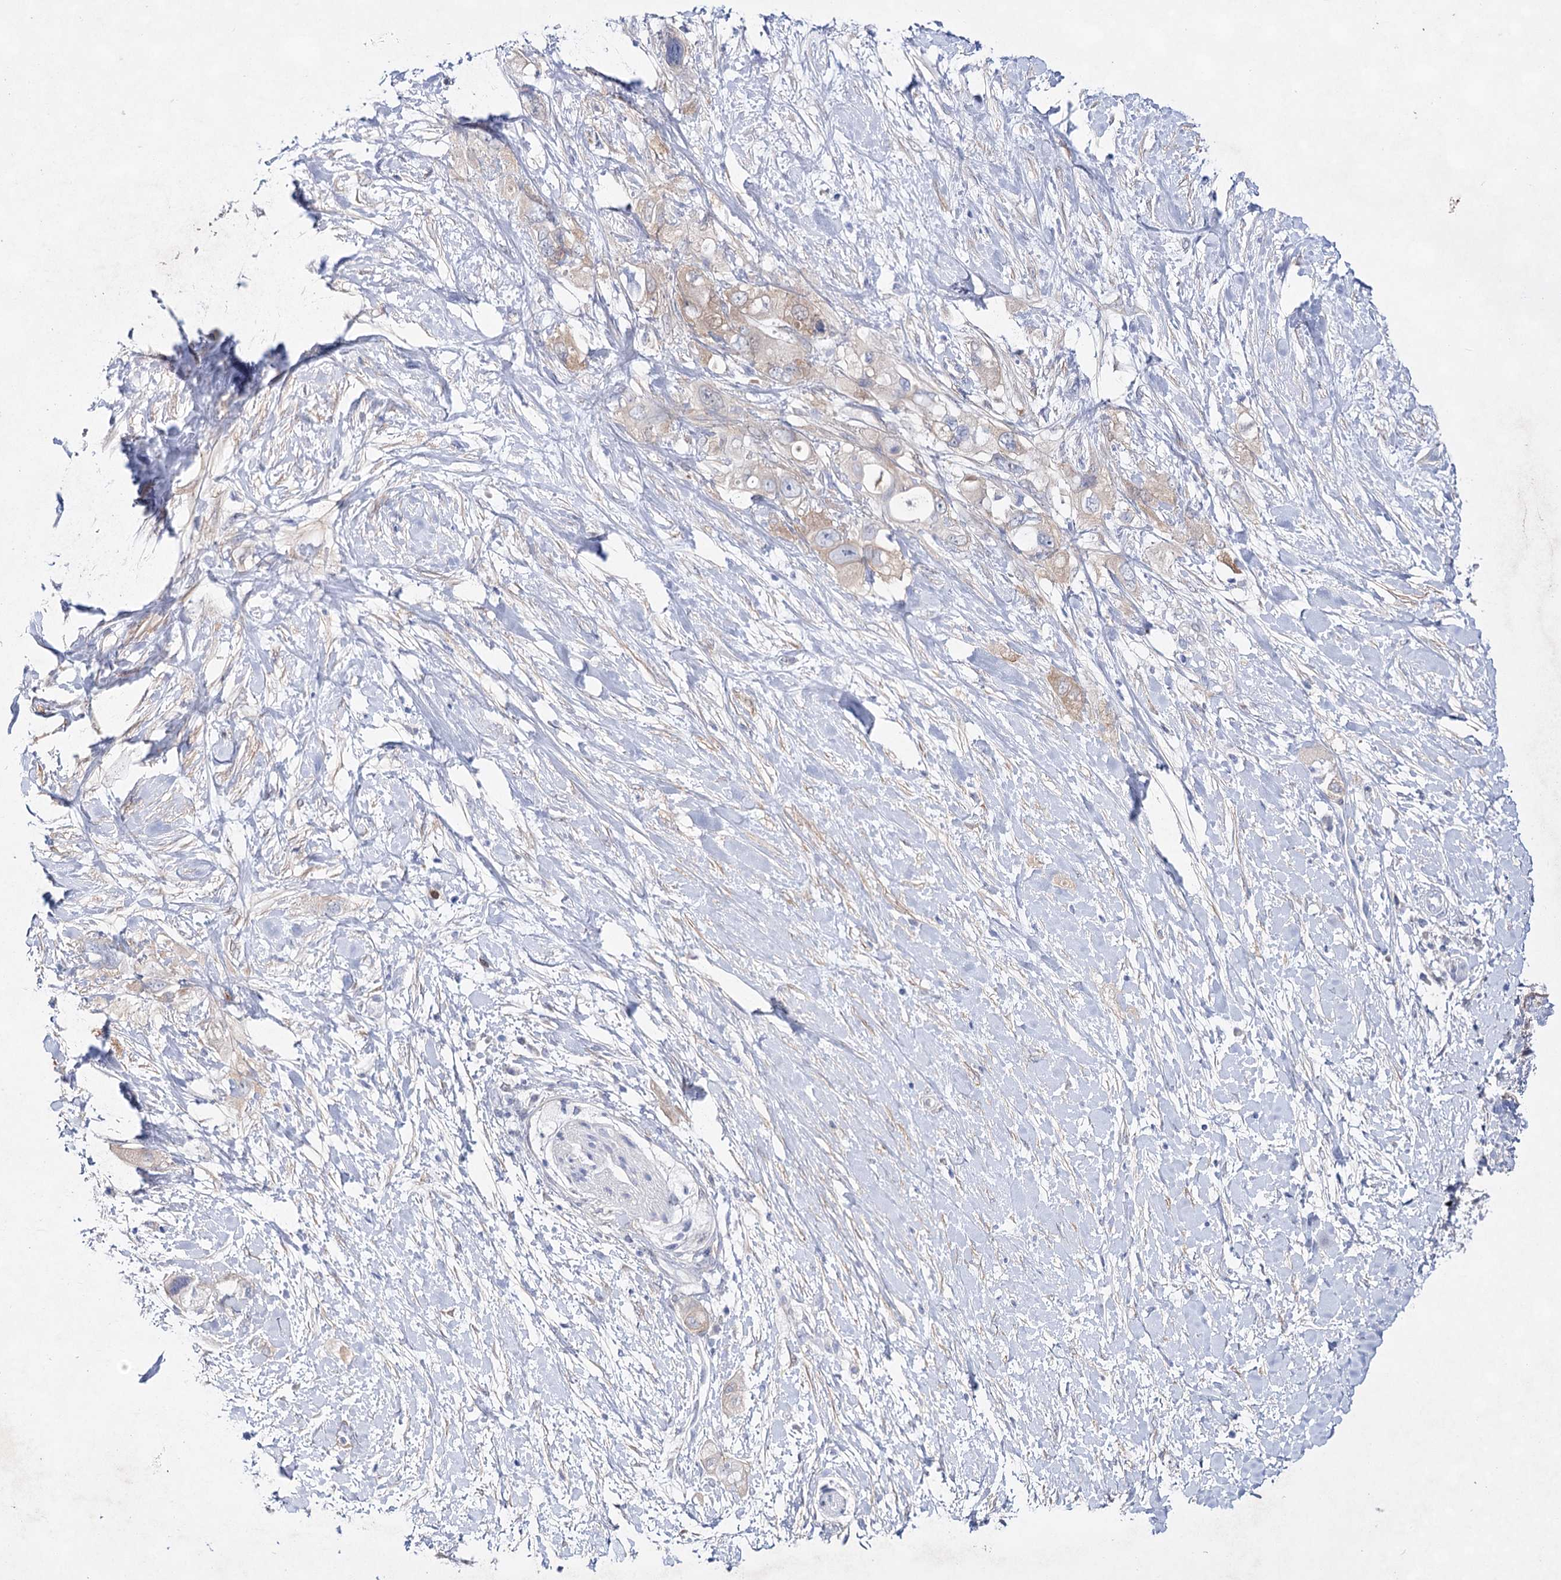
{"staining": {"intensity": "moderate", "quantity": "<25%", "location": "cytoplasmic/membranous"}, "tissue": "pancreatic cancer", "cell_type": "Tumor cells", "image_type": "cancer", "snomed": [{"axis": "morphology", "description": "Adenocarcinoma, NOS"}, {"axis": "topography", "description": "Pancreas"}], "caption": "Protein staining of pancreatic cancer (adenocarcinoma) tissue exhibits moderate cytoplasmic/membranous positivity in approximately <25% of tumor cells. The staining was performed using DAB (3,3'-diaminobenzidine), with brown indicating positive protein expression. Nuclei are stained blue with hematoxylin.", "gene": "UGDH", "patient": {"sex": "female", "age": 56}}